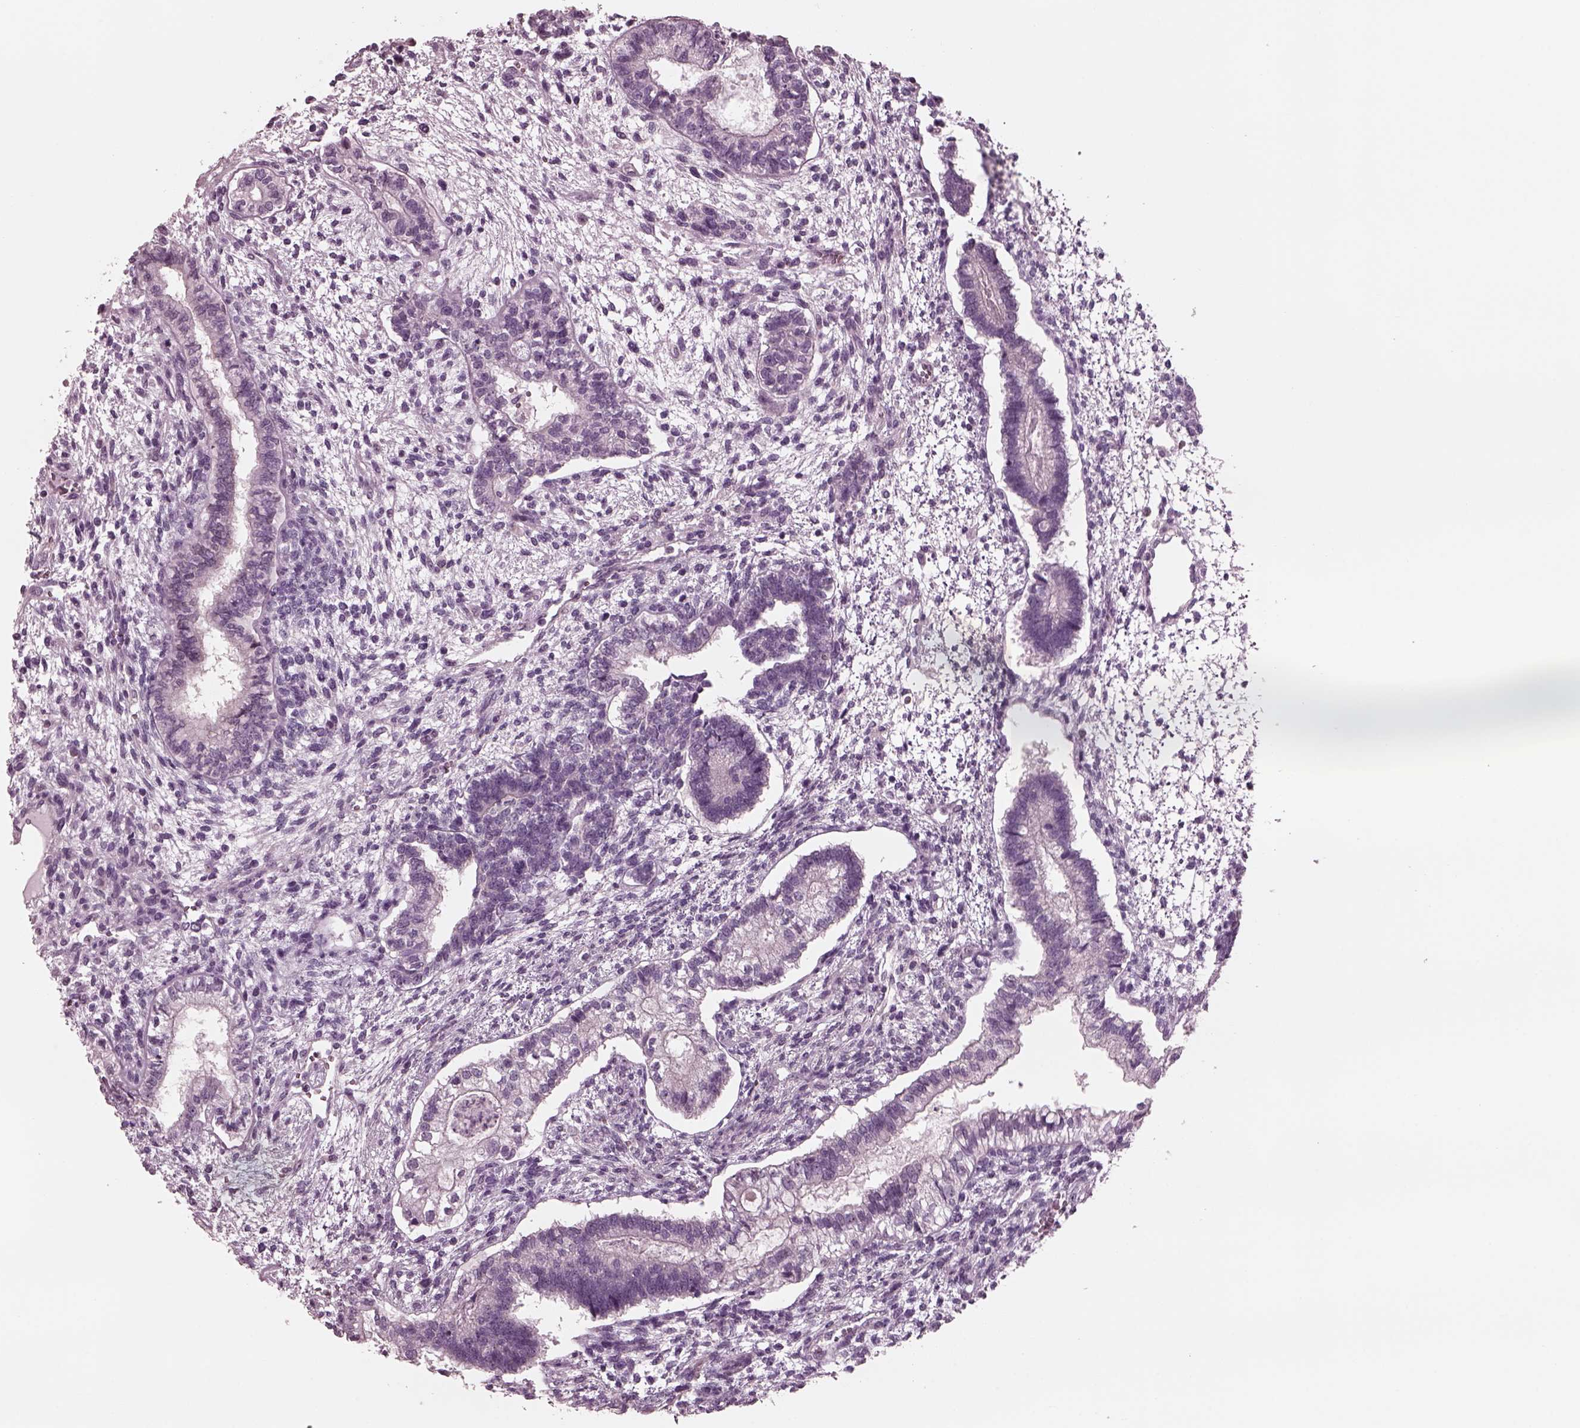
{"staining": {"intensity": "negative", "quantity": "none", "location": "none"}, "tissue": "testis cancer", "cell_type": "Tumor cells", "image_type": "cancer", "snomed": [{"axis": "morphology", "description": "Carcinoma, Embryonal, NOS"}, {"axis": "topography", "description": "Testis"}], "caption": "Immunohistochemical staining of testis embryonal carcinoma exhibits no significant expression in tumor cells.", "gene": "YY2", "patient": {"sex": "male", "age": 37}}